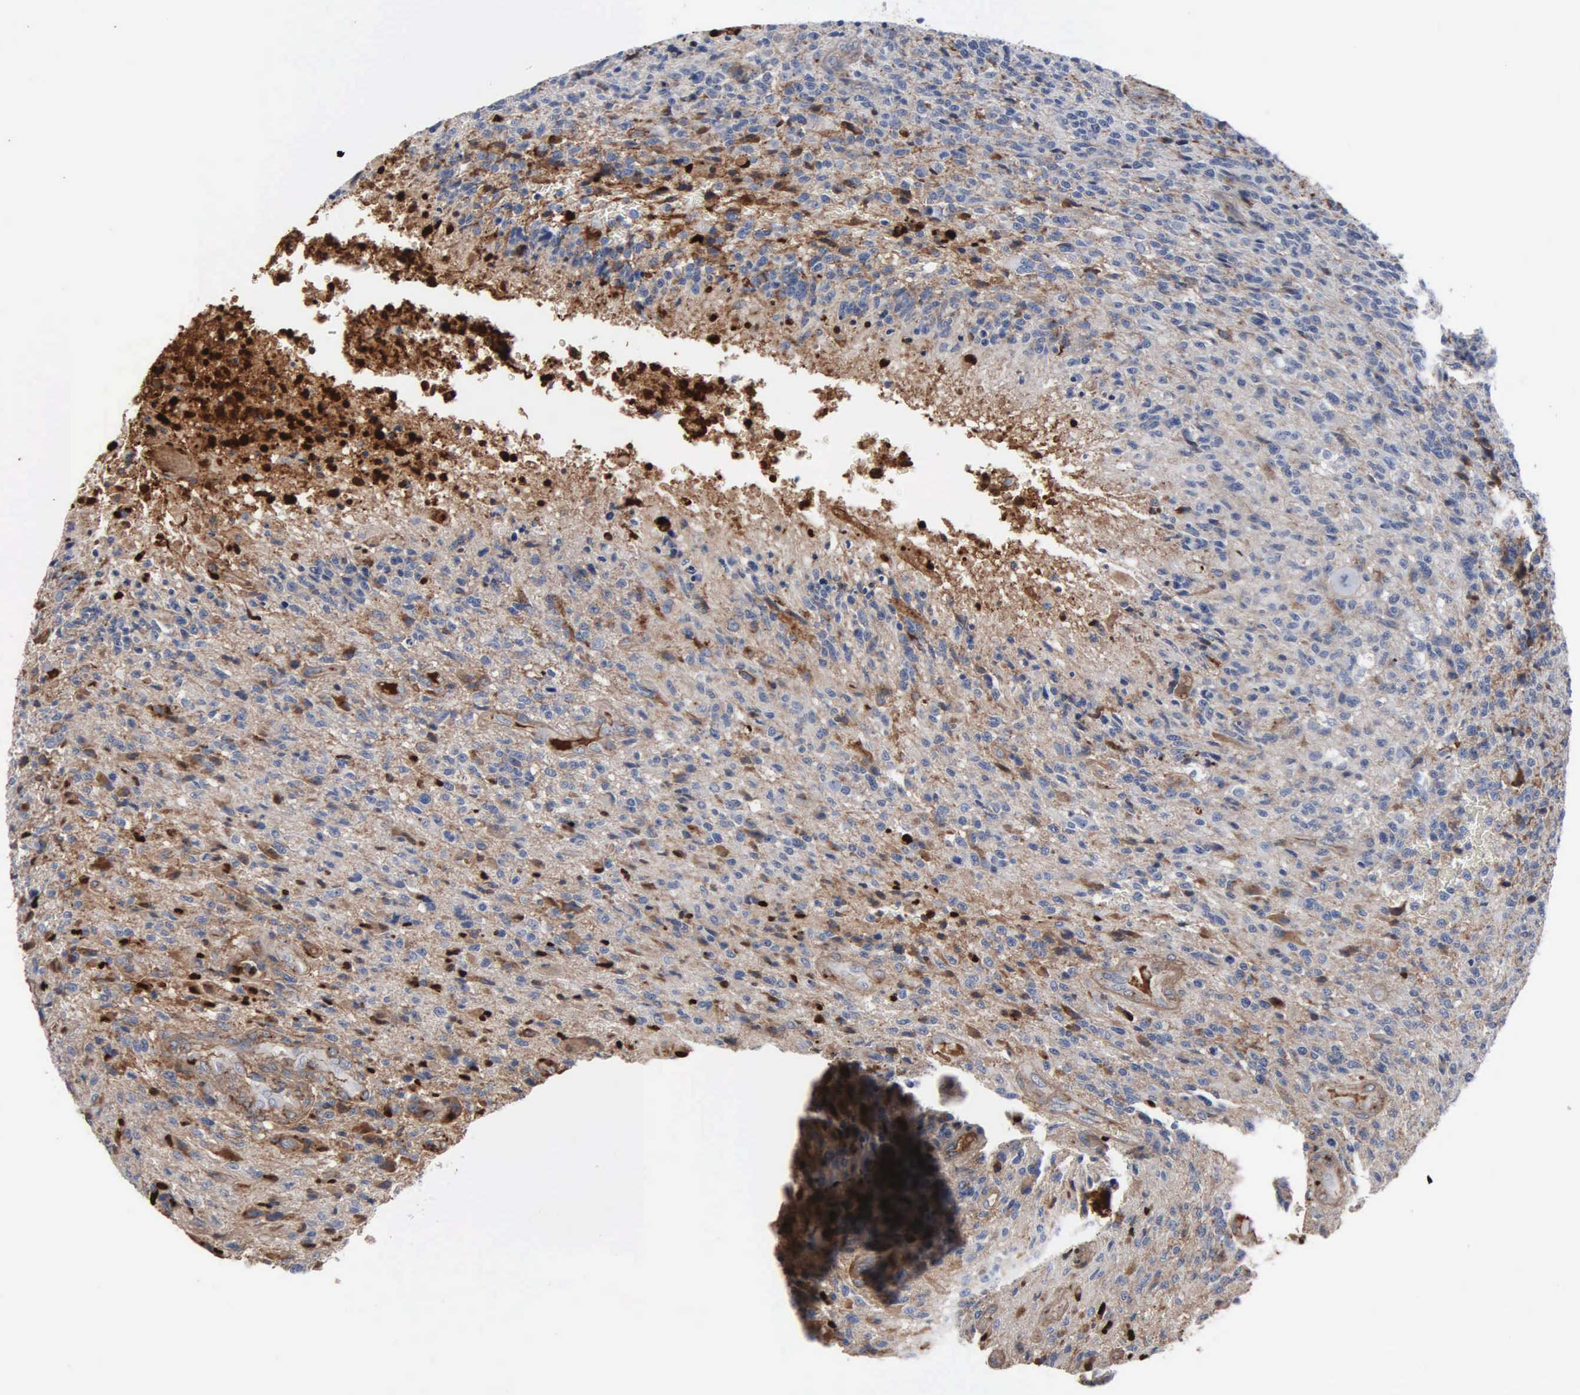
{"staining": {"intensity": "weak", "quantity": "<25%", "location": "cytoplasmic/membranous"}, "tissue": "glioma", "cell_type": "Tumor cells", "image_type": "cancer", "snomed": [{"axis": "morphology", "description": "Glioma, malignant, High grade"}, {"axis": "topography", "description": "Brain"}], "caption": "Tumor cells show no significant protein expression in malignant glioma (high-grade).", "gene": "FN1", "patient": {"sex": "male", "age": 36}}